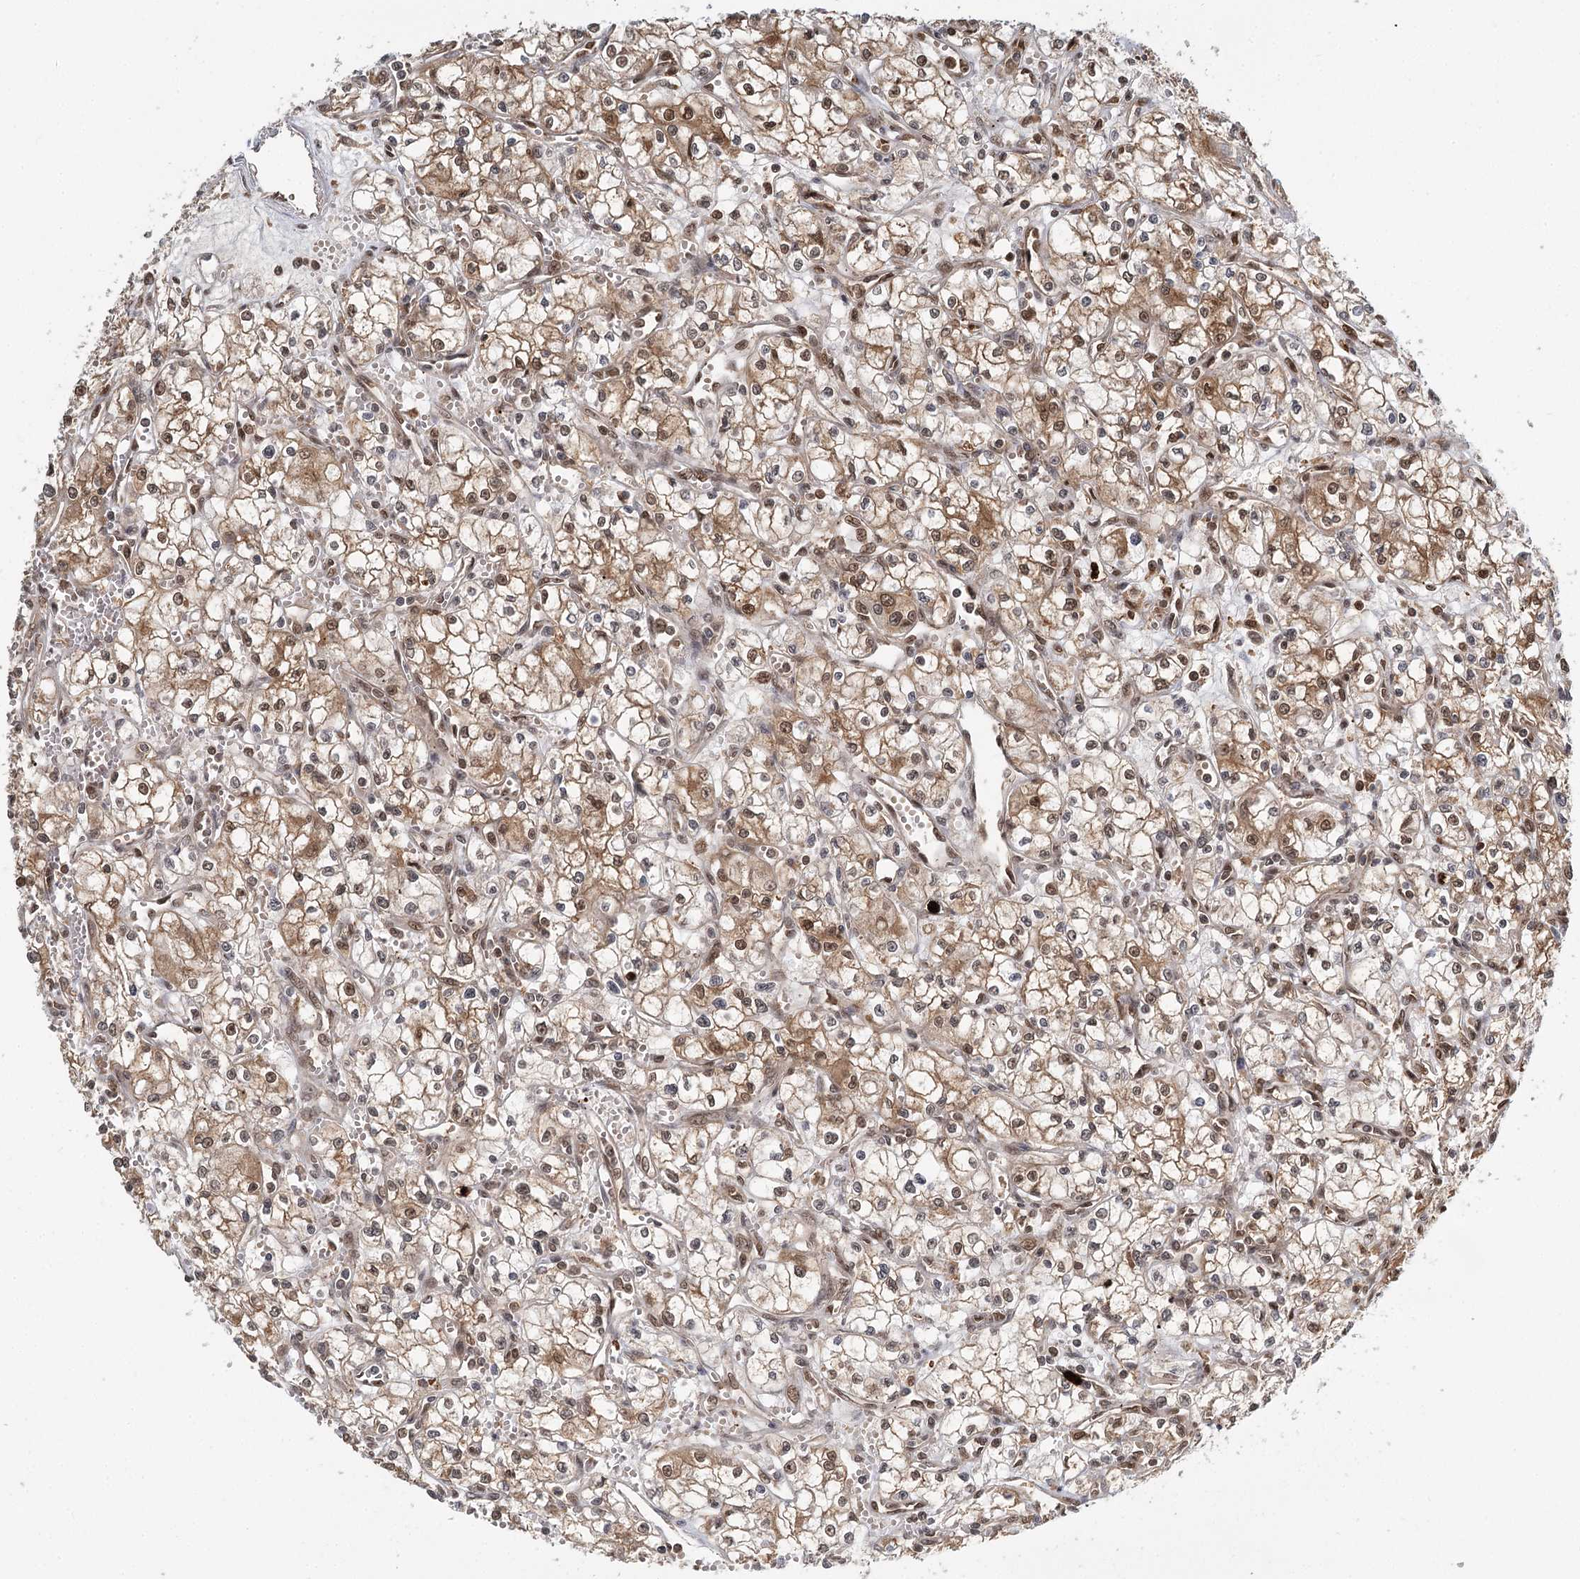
{"staining": {"intensity": "moderate", "quantity": ">75%", "location": "cytoplasmic/membranous,nuclear"}, "tissue": "renal cancer", "cell_type": "Tumor cells", "image_type": "cancer", "snomed": [{"axis": "morphology", "description": "Adenocarcinoma, NOS"}, {"axis": "topography", "description": "Kidney"}], "caption": "IHC staining of renal adenocarcinoma, which shows medium levels of moderate cytoplasmic/membranous and nuclear positivity in about >75% of tumor cells indicating moderate cytoplasmic/membranous and nuclear protein staining. The staining was performed using DAB (3,3'-diaminobenzidine) (brown) for protein detection and nuclei were counterstained in hematoxylin (blue).", "gene": "N6AMT1", "patient": {"sex": "male", "age": 59}}